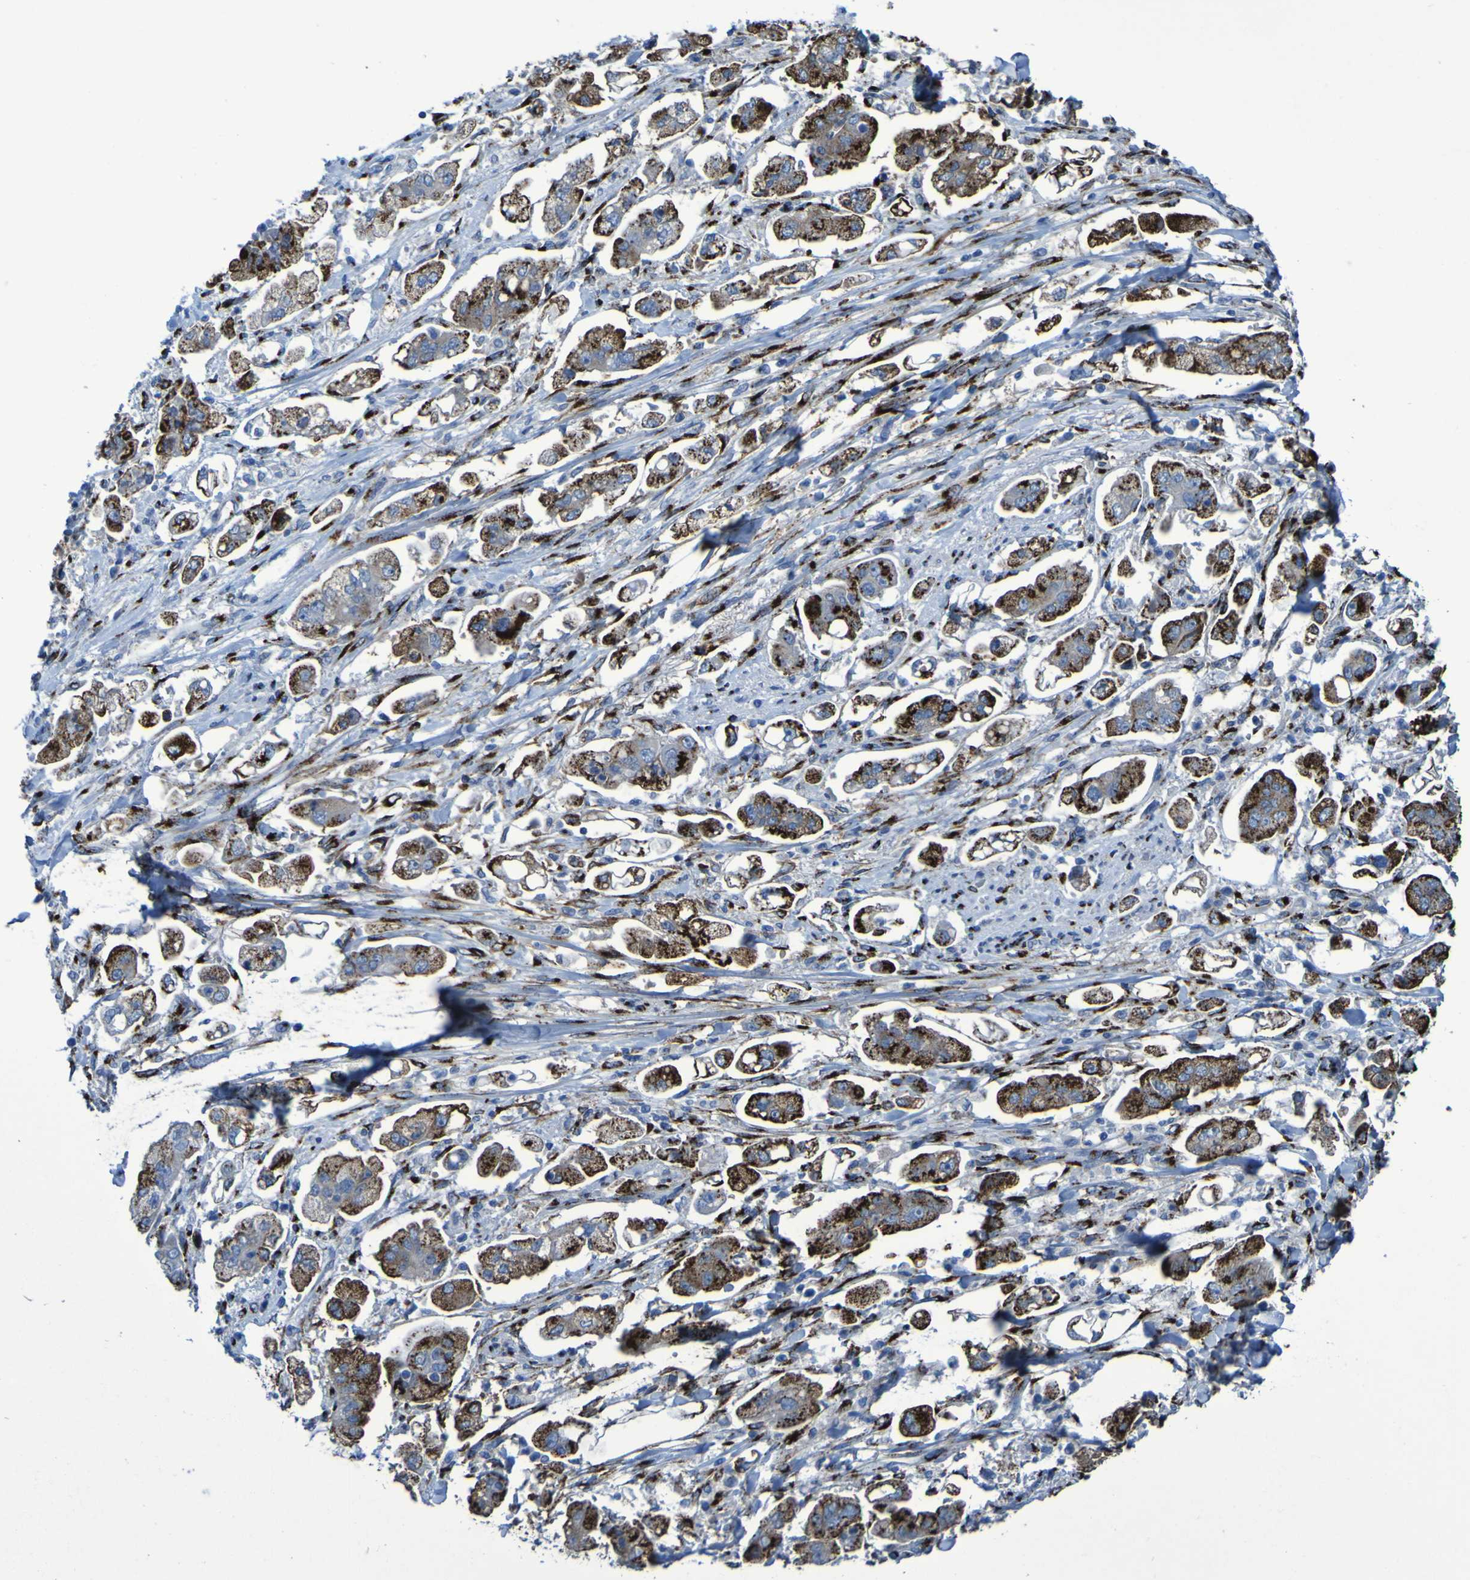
{"staining": {"intensity": "strong", "quantity": ">75%", "location": "cytoplasmic/membranous"}, "tissue": "stomach cancer", "cell_type": "Tumor cells", "image_type": "cancer", "snomed": [{"axis": "morphology", "description": "Adenocarcinoma, NOS"}, {"axis": "topography", "description": "Stomach"}], "caption": "Human stomach cancer (adenocarcinoma) stained with a brown dye demonstrates strong cytoplasmic/membranous positive staining in approximately >75% of tumor cells.", "gene": "GOLM1", "patient": {"sex": "male", "age": 62}}